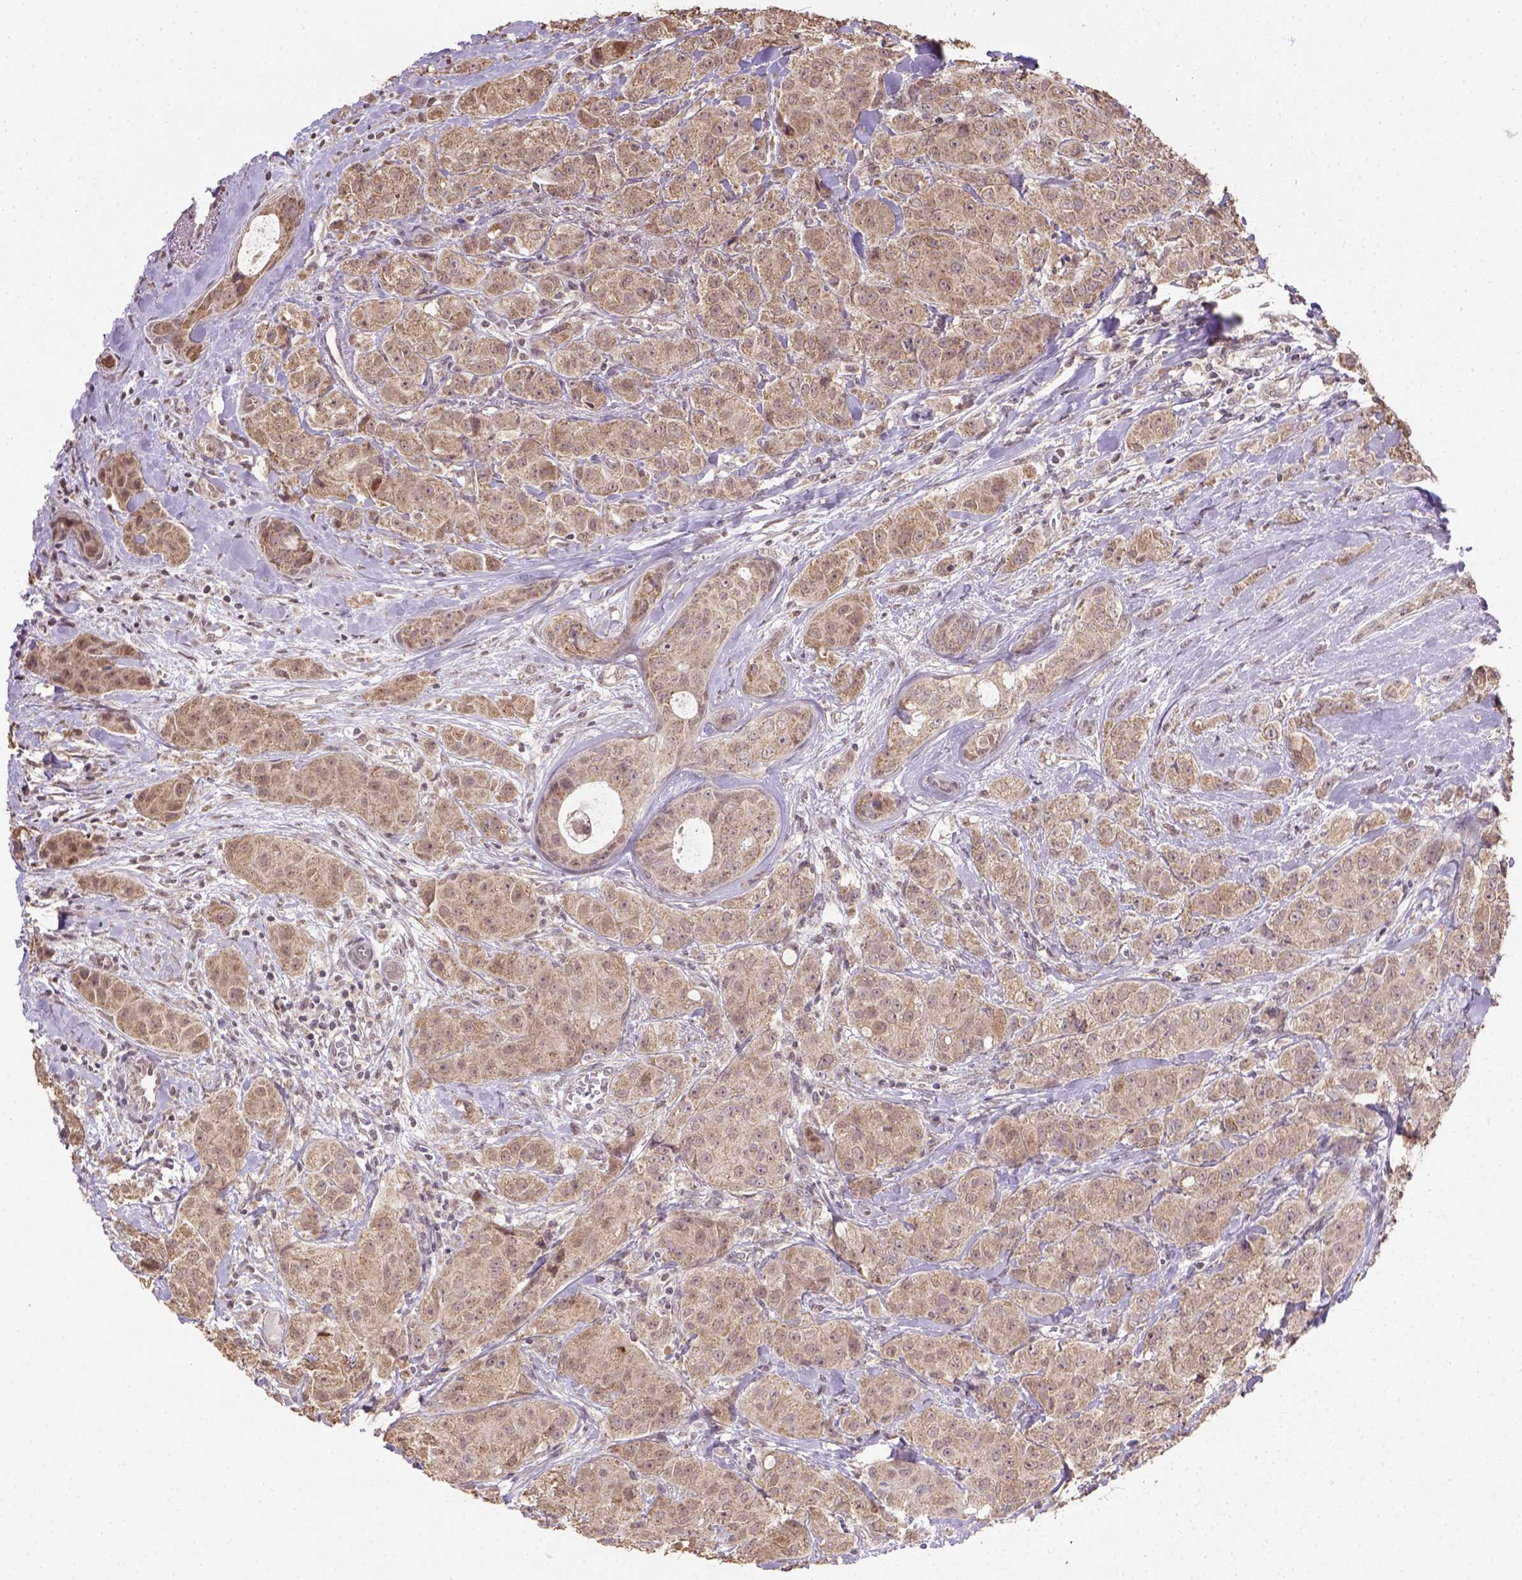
{"staining": {"intensity": "moderate", "quantity": ">75%", "location": "cytoplasmic/membranous"}, "tissue": "breast cancer", "cell_type": "Tumor cells", "image_type": "cancer", "snomed": [{"axis": "morphology", "description": "Duct carcinoma"}, {"axis": "topography", "description": "Breast"}], "caption": "Immunohistochemical staining of human breast infiltrating ductal carcinoma shows moderate cytoplasmic/membranous protein staining in approximately >75% of tumor cells.", "gene": "NUDT10", "patient": {"sex": "female", "age": 43}}